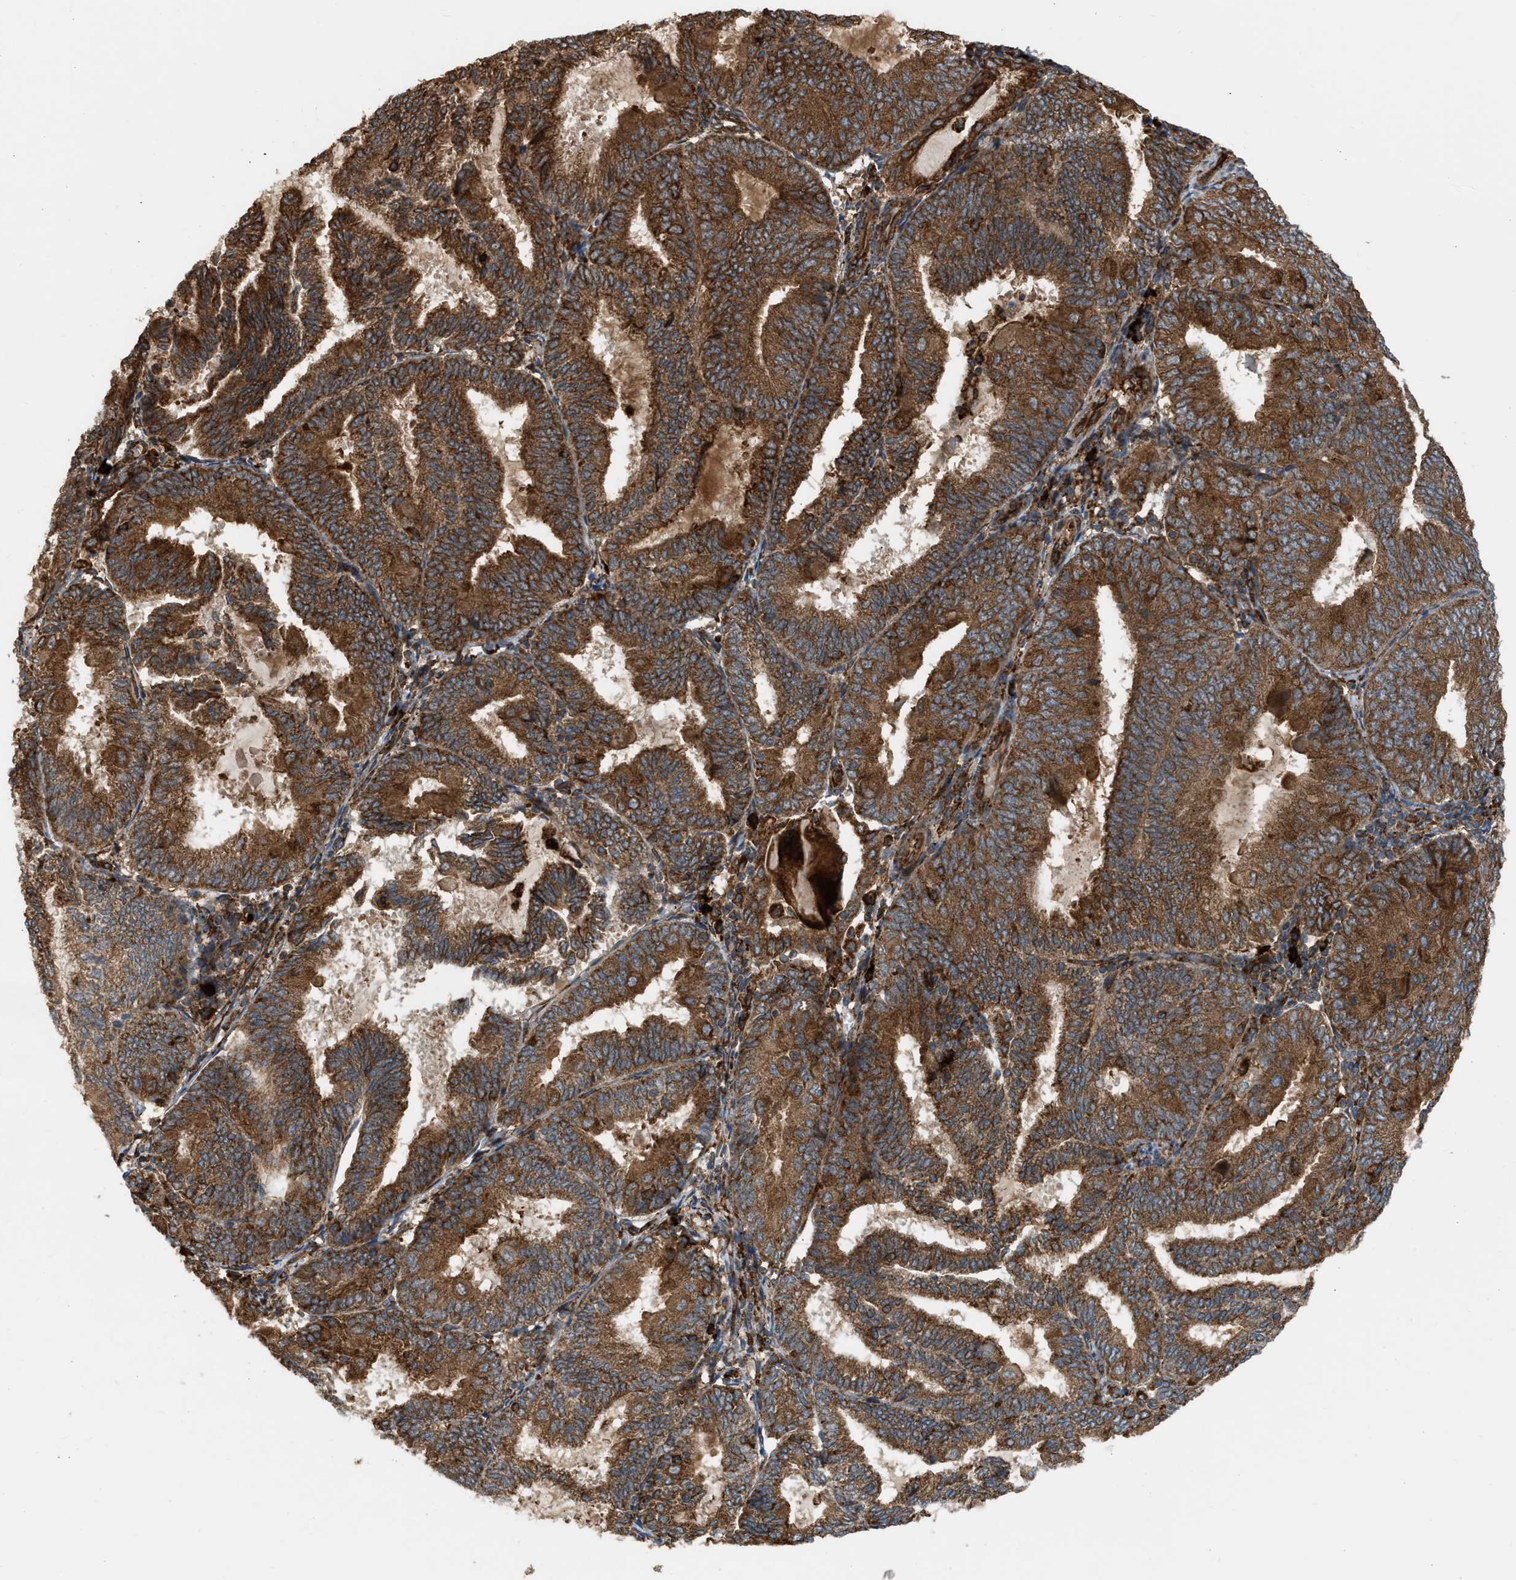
{"staining": {"intensity": "strong", "quantity": ">75%", "location": "cytoplasmic/membranous"}, "tissue": "endometrial cancer", "cell_type": "Tumor cells", "image_type": "cancer", "snomed": [{"axis": "morphology", "description": "Adenocarcinoma, NOS"}, {"axis": "topography", "description": "Endometrium"}], "caption": "DAB immunohistochemical staining of human endometrial adenocarcinoma exhibits strong cytoplasmic/membranous protein positivity in approximately >75% of tumor cells.", "gene": "BAIAP2L1", "patient": {"sex": "female", "age": 81}}